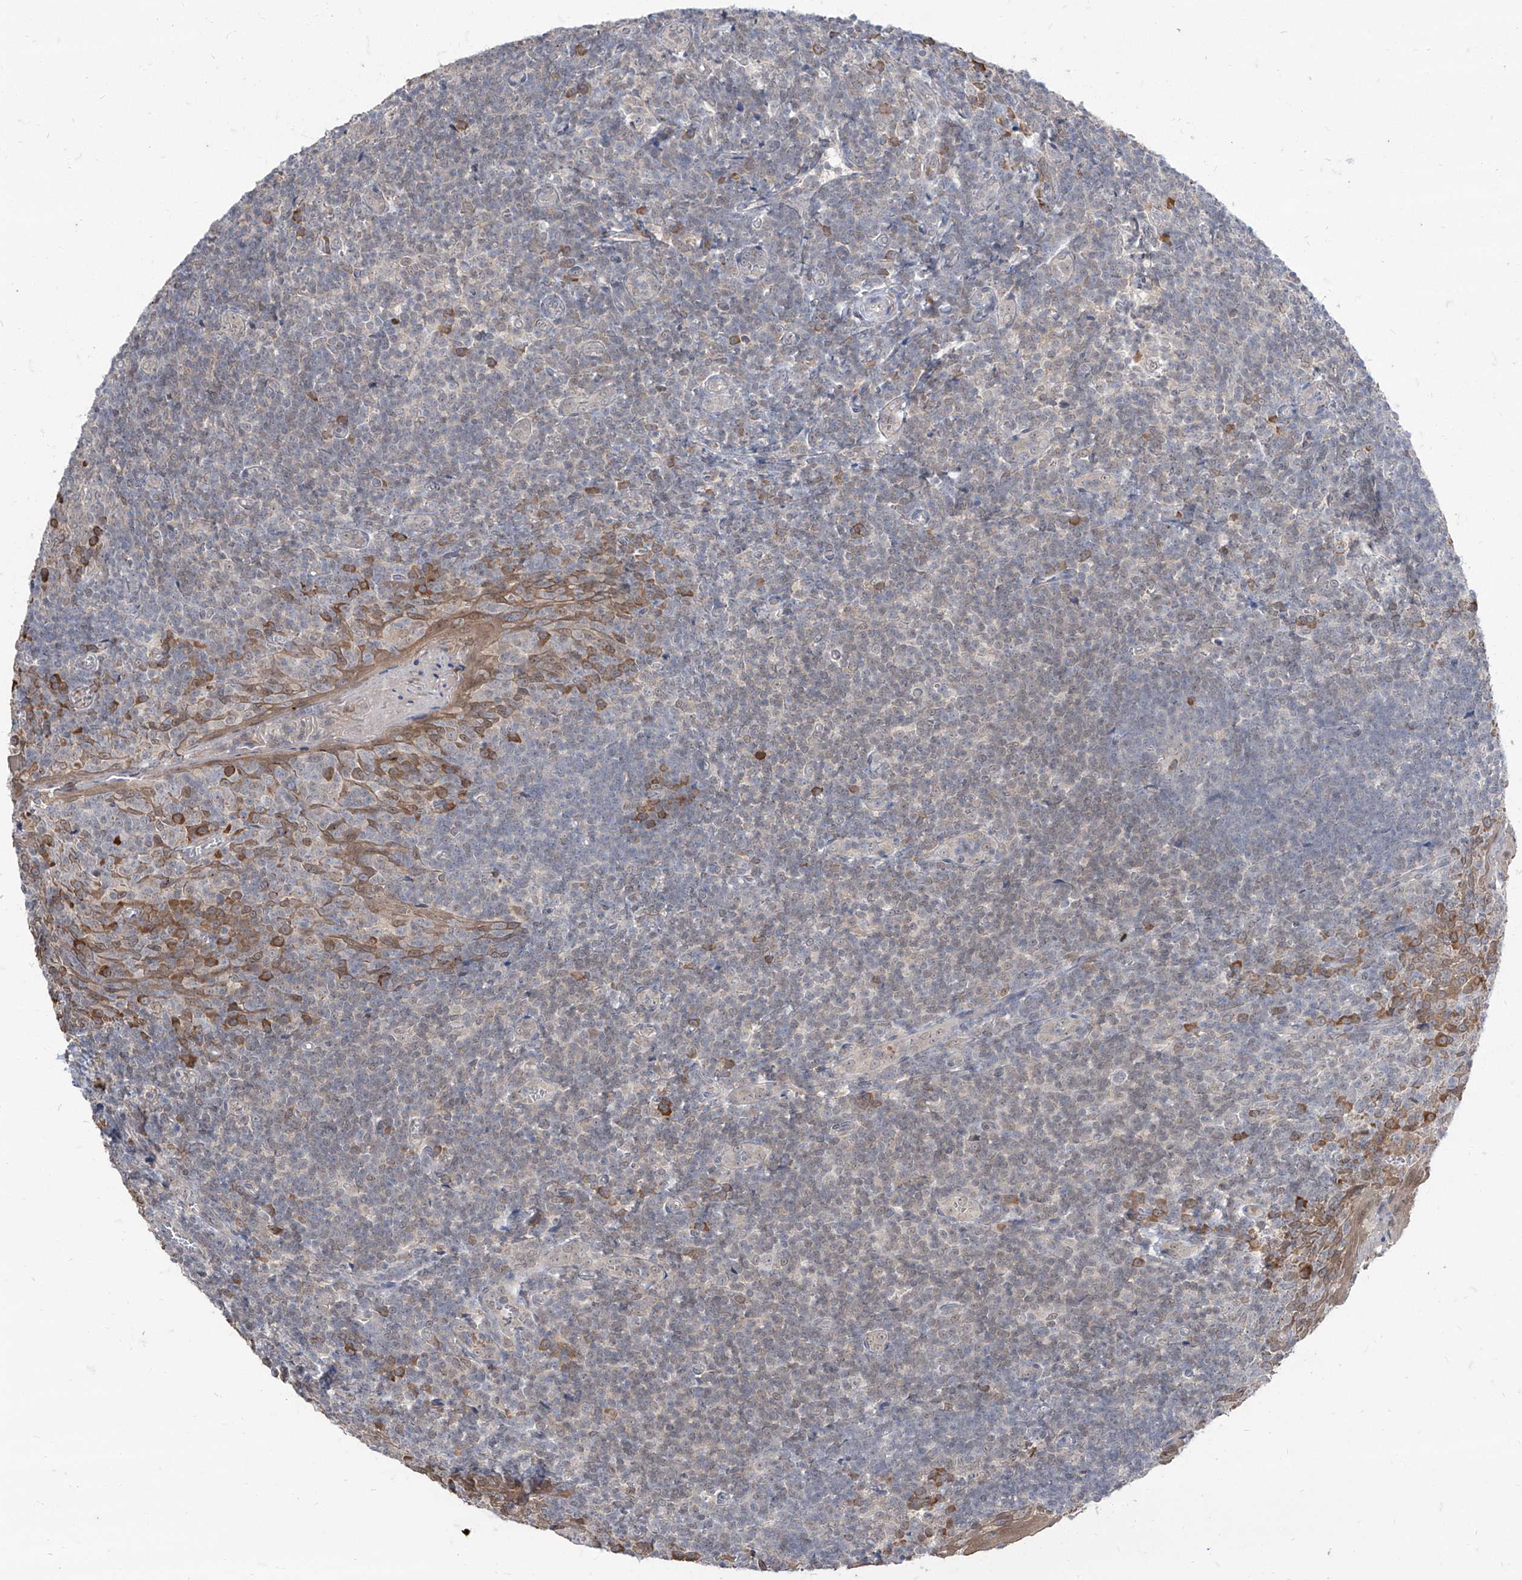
{"staining": {"intensity": "negative", "quantity": "none", "location": "none"}, "tissue": "tonsil", "cell_type": "Germinal center cells", "image_type": "normal", "snomed": [{"axis": "morphology", "description": "Normal tissue, NOS"}, {"axis": "topography", "description": "Tonsil"}], "caption": "High power microscopy histopathology image of an immunohistochemistry image of benign tonsil, revealing no significant positivity in germinal center cells.", "gene": "BROX", "patient": {"sex": "male", "age": 27}}